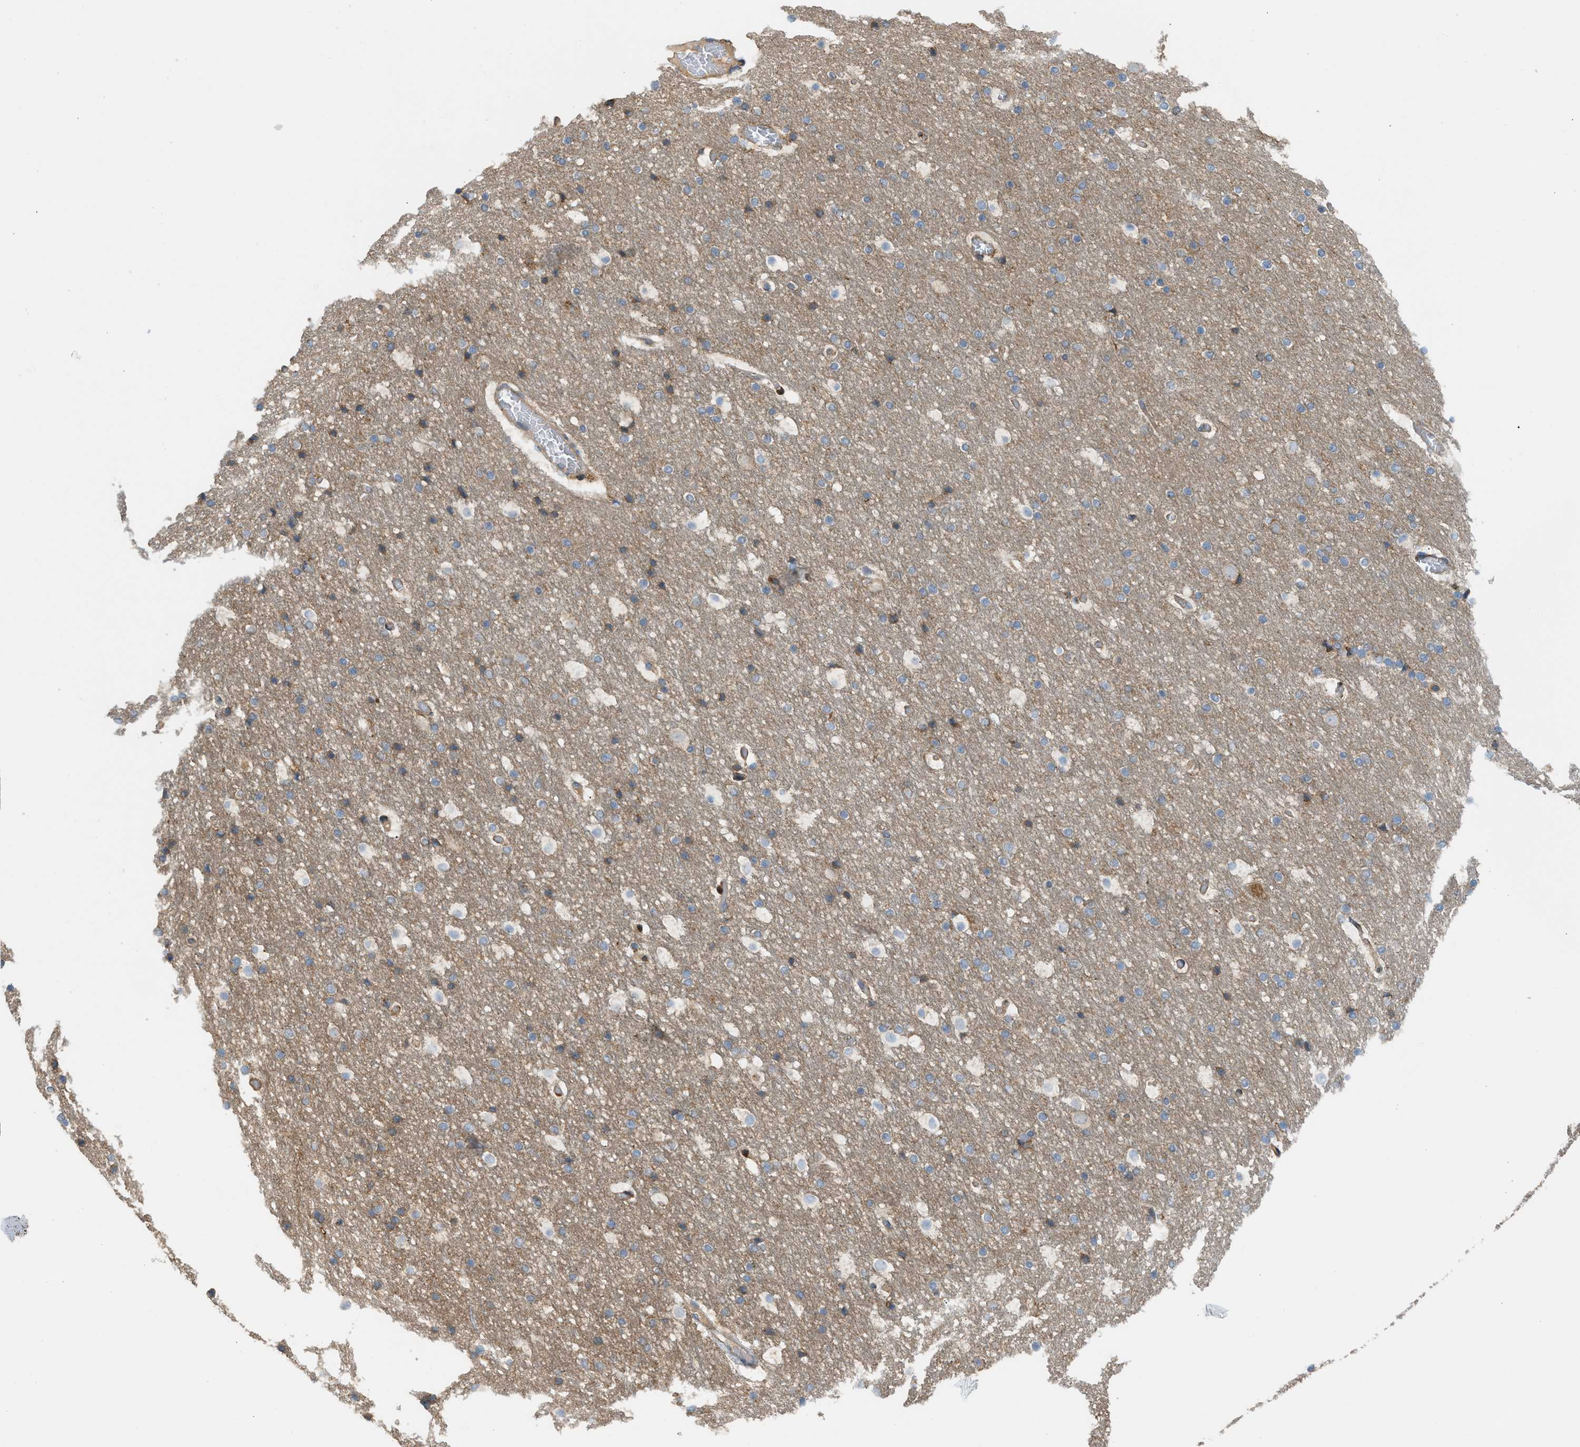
{"staining": {"intensity": "moderate", "quantity": ">75%", "location": "cytoplasmic/membranous"}, "tissue": "cerebral cortex", "cell_type": "Endothelial cells", "image_type": "normal", "snomed": [{"axis": "morphology", "description": "Normal tissue, NOS"}, {"axis": "topography", "description": "Cerebral cortex"}], "caption": "Protein expression analysis of normal cerebral cortex shows moderate cytoplasmic/membranous expression in approximately >75% of endothelial cells.", "gene": "BAIAP2L1", "patient": {"sex": "male", "age": 57}}